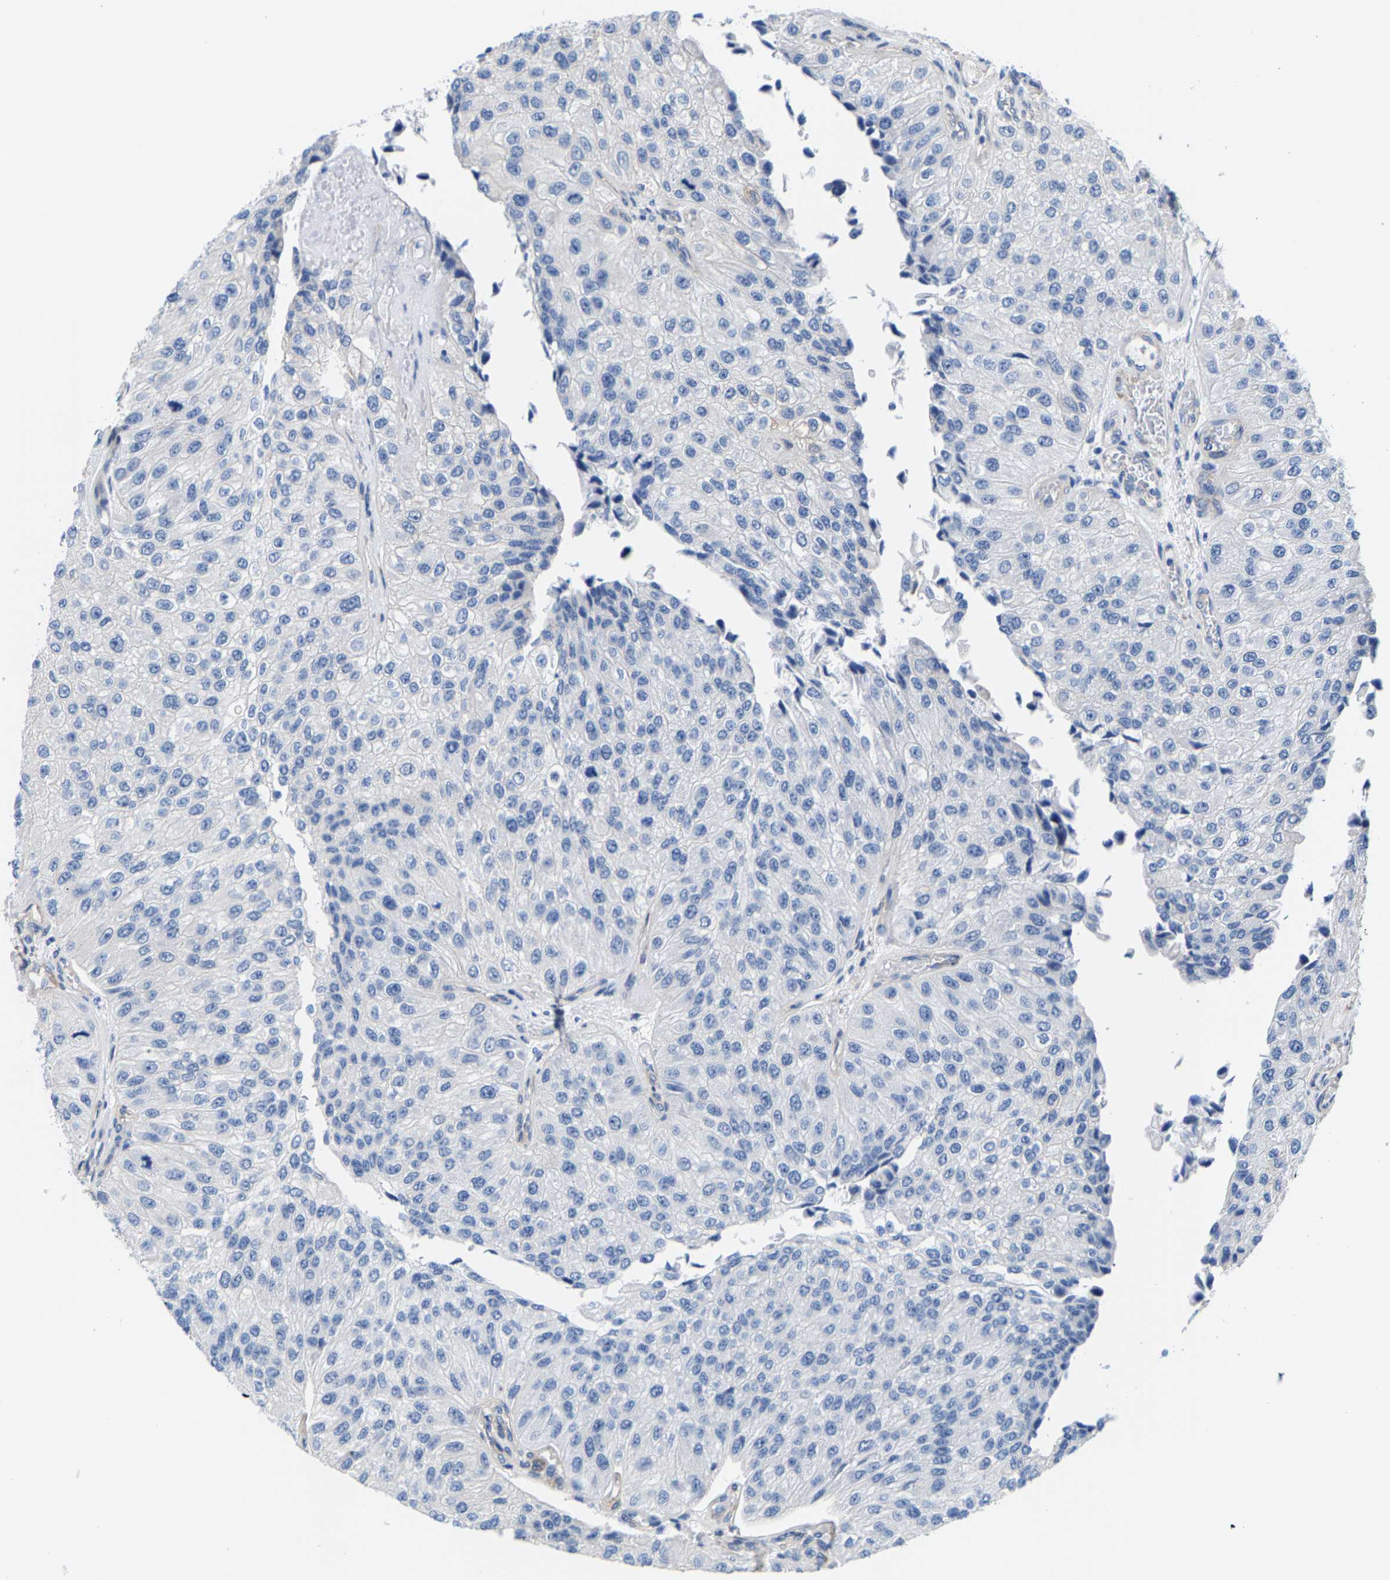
{"staining": {"intensity": "negative", "quantity": "none", "location": "none"}, "tissue": "urothelial cancer", "cell_type": "Tumor cells", "image_type": "cancer", "snomed": [{"axis": "morphology", "description": "Urothelial carcinoma, High grade"}, {"axis": "topography", "description": "Kidney"}, {"axis": "topography", "description": "Urinary bladder"}], "caption": "An immunohistochemistry (IHC) histopathology image of urothelial cancer is shown. There is no staining in tumor cells of urothelial cancer.", "gene": "DSCAM", "patient": {"sex": "male", "age": 77}}